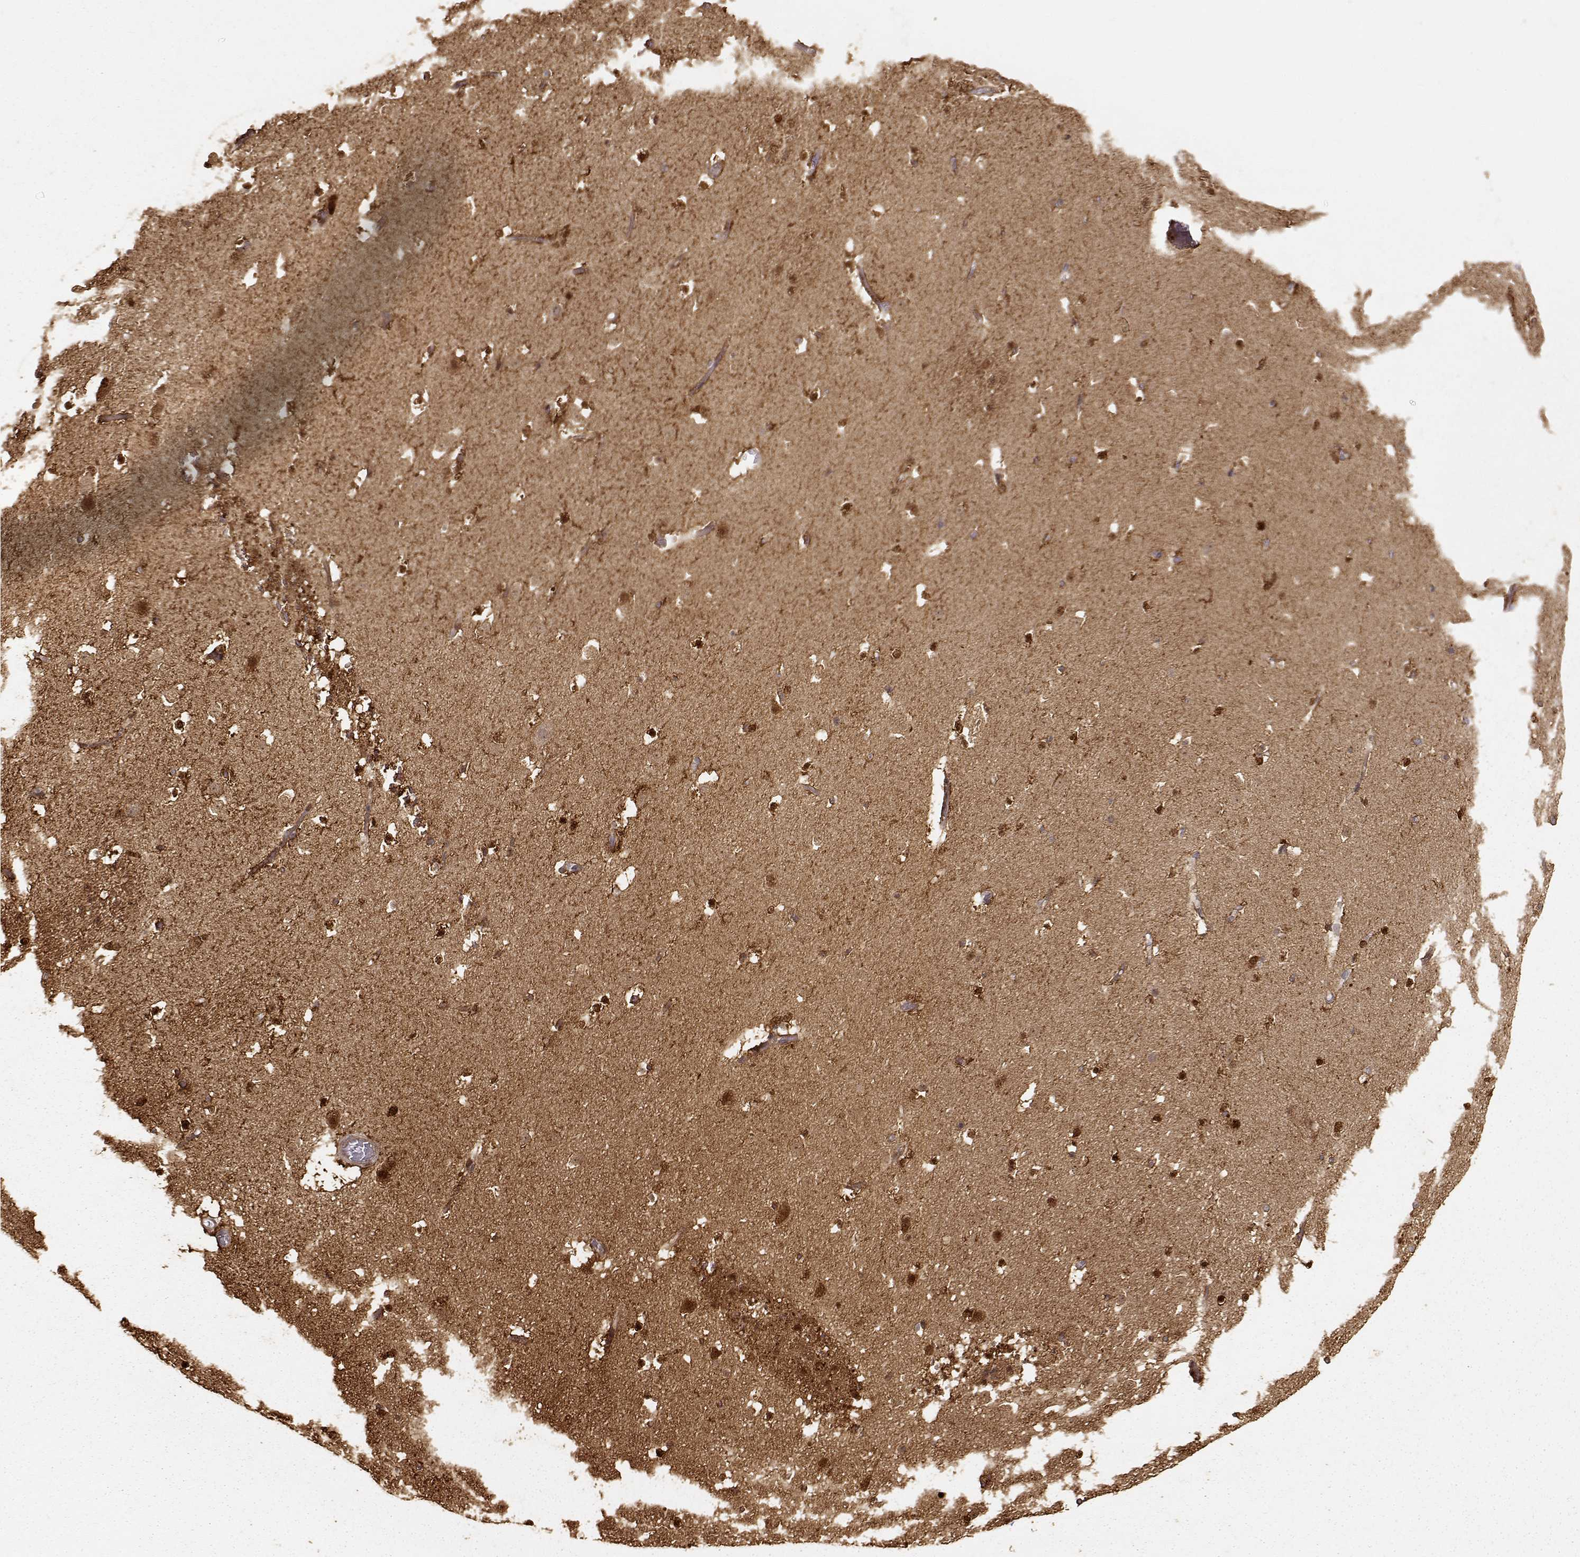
{"staining": {"intensity": "strong", "quantity": ">75%", "location": "cytoplasmic/membranous,nuclear"}, "tissue": "caudate", "cell_type": "Glial cells", "image_type": "normal", "snomed": [{"axis": "morphology", "description": "Normal tissue, NOS"}, {"axis": "topography", "description": "Lateral ventricle wall"}], "caption": "Protein staining by immunohistochemistry (IHC) demonstrates strong cytoplasmic/membranous,nuclear staining in approximately >75% of glial cells in normal caudate.", "gene": "S100B", "patient": {"sex": "female", "age": 42}}